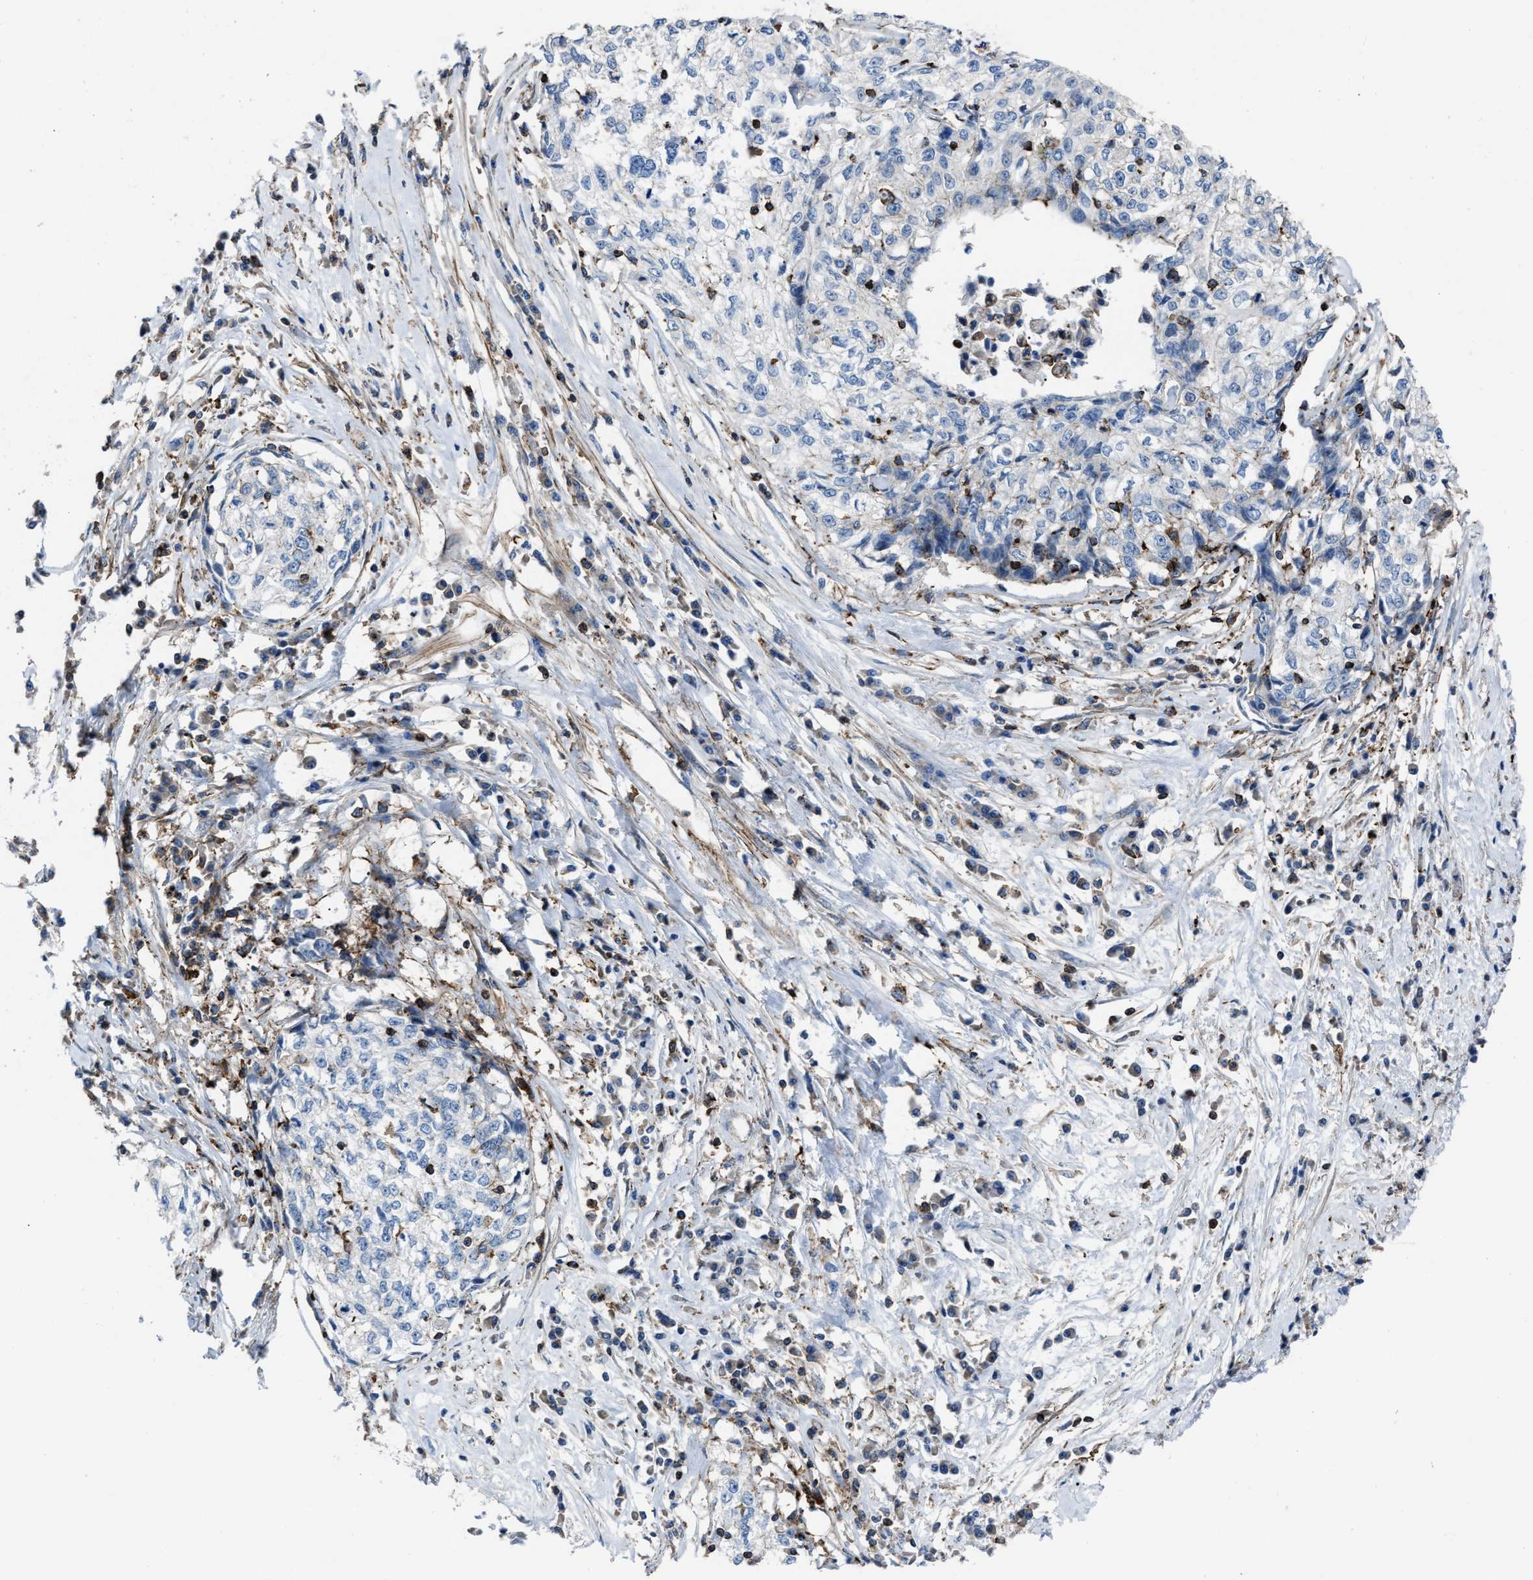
{"staining": {"intensity": "negative", "quantity": "none", "location": "none"}, "tissue": "cervical cancer", "cell_type": "Tumor cells", "image_type": "cancer", "snomed": [{"axis": "morphology", "description": "Squamous cell carcinoma, NOS"}, {"axis": "topography", "description": "Cervix"}], "caption": "Human cervical cancer stained for a protein using immunohistochemistry (IHC) shows no staining in tumor cells.", "gene": "AGPAT2", "patient": {"sex": "female", "age": 57}}